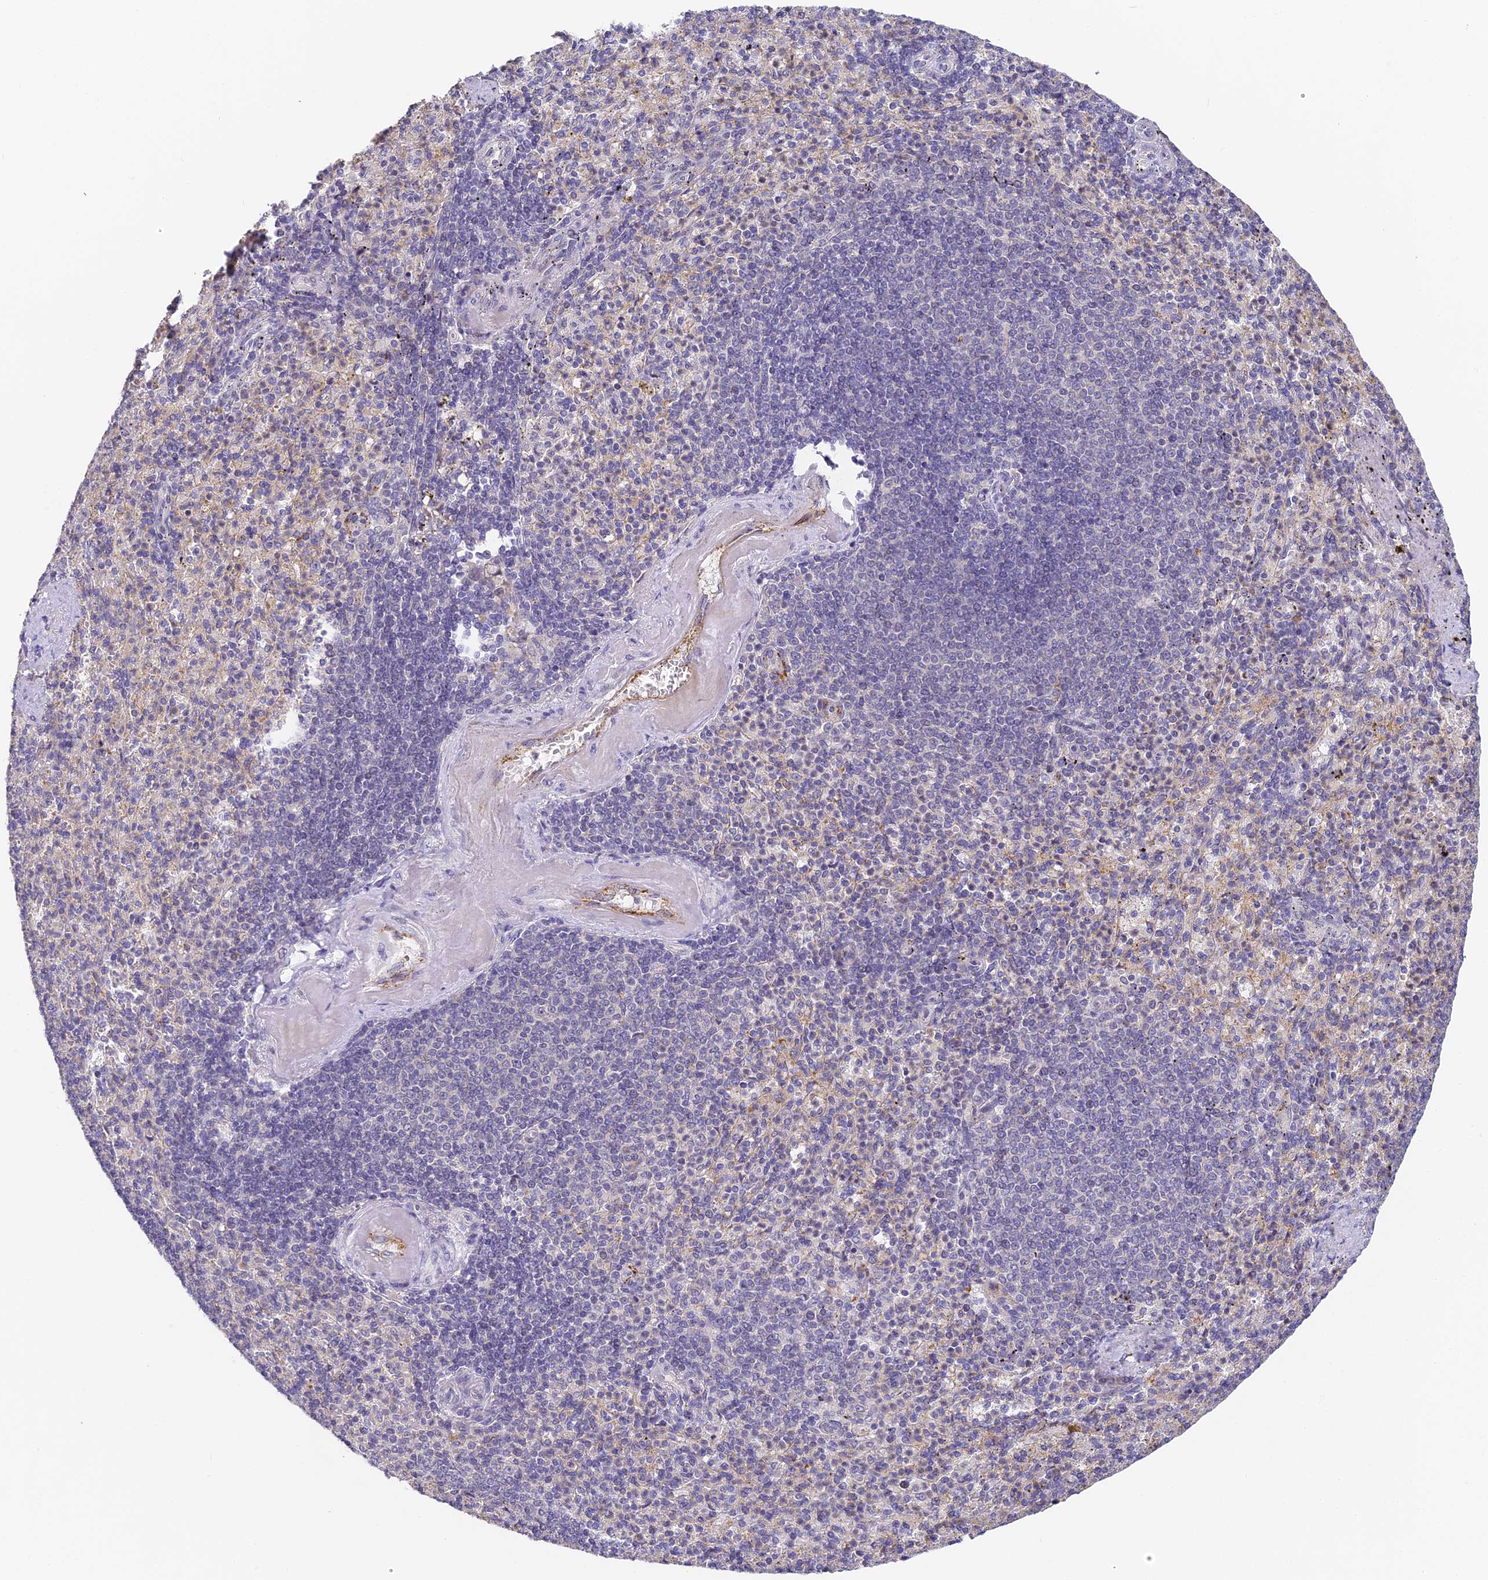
{"staining": {"intensity": "weak", "quantity": "<25%", "location": "cytoplasmic/membranous"}, "tissue": "spleen", "cell_type": "Cells in red pulp", "image_type": "normal", "snomed": [{"axis": "morphology", "description": "Normal tissue, NOS"}, {"axis": "topography", "description": "Spleen"}], "caption": "This is an immunohistochemistry (IHC) photomicrograph of normal human spleen. There is no expression in cells in red pulp.", "gene": "DNAAF10", "patient": {"sex": "female", "age": 74}}